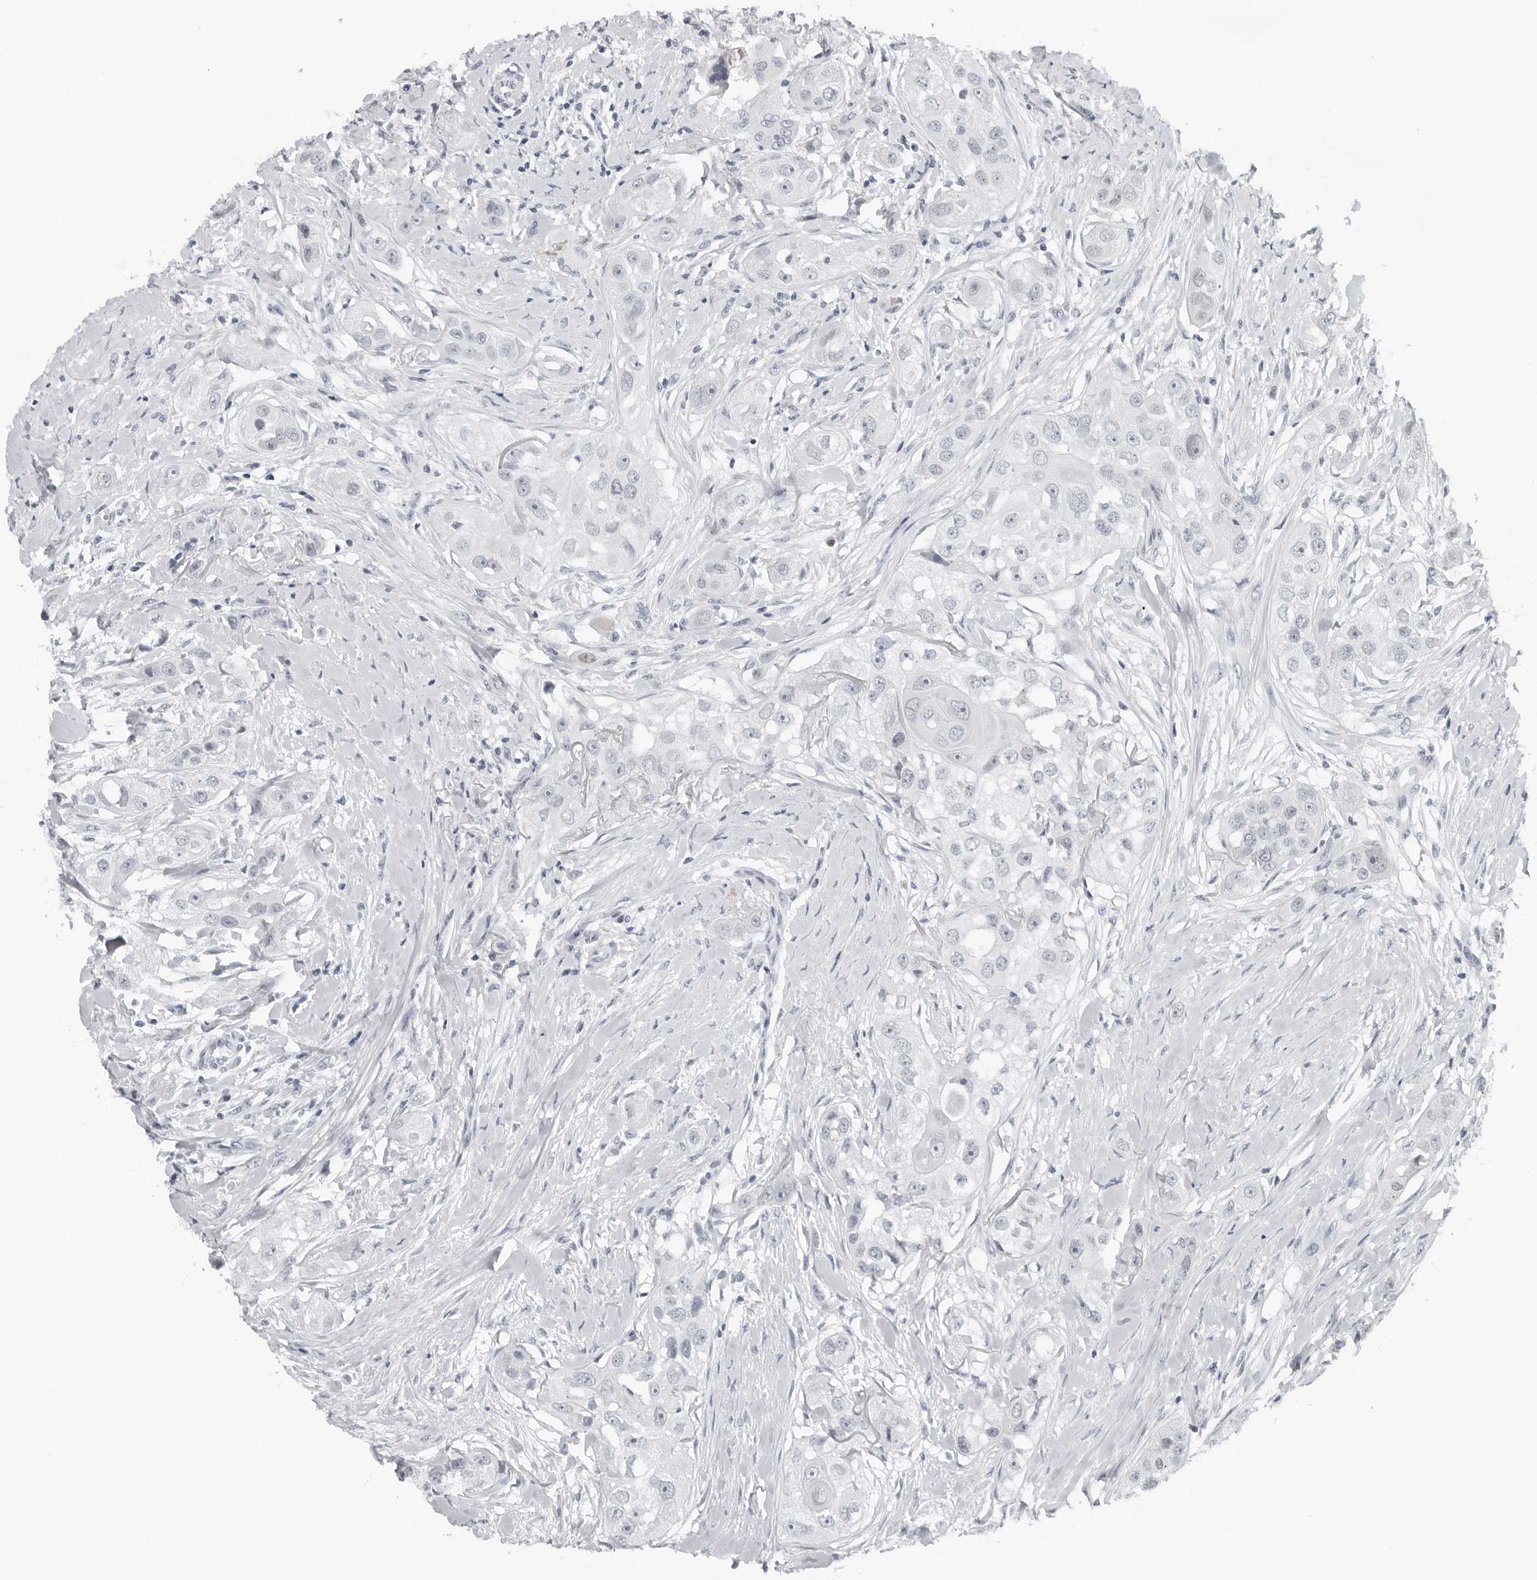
{"staining": {"intensity": "negative", "quantity": "none", "location": "none"}, "tissue": "head and neck cancer", "cell_type": "Tumor cells", "image_type": "cancer", "snomed": [{"axis": "morphology", "description": "Normal tissue, NOS"}, {"axis": "morphology", "description": "Squamous cell carcinoma, NOS"}, {"axis": "topography", "description": "Skeletal muscle"}, {"axis": "topography", "description": "Head-Neck"}], "caption": "Tumor cells show no significant protein positivity in squamous cell carcinoma (head and neck). Nuclei are stained in blue.", "gene": "PPP1R42", "patient": {"sex": "male", "age": 51}}